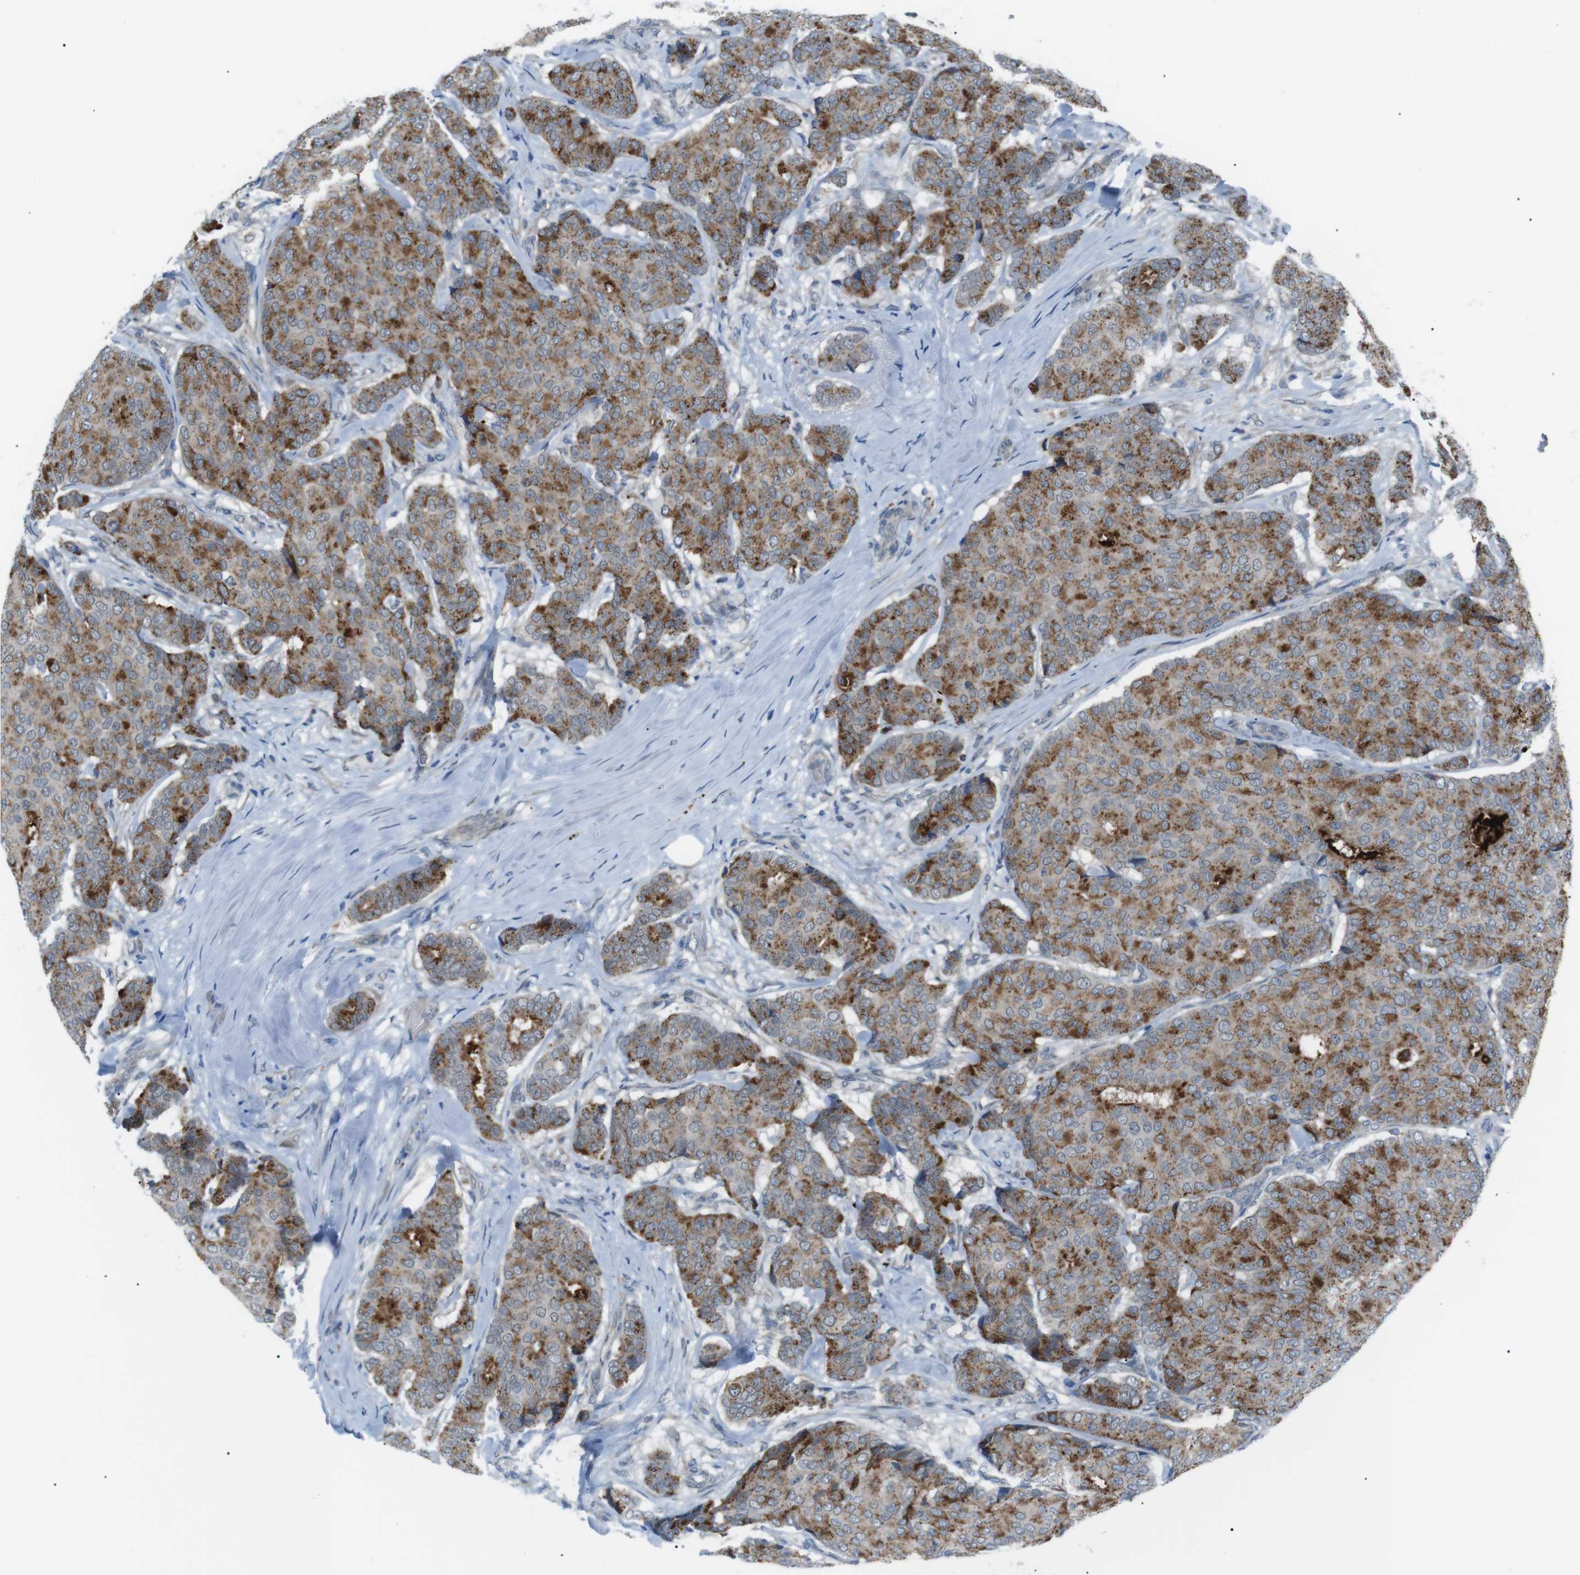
{"staining": {"intensity": "moderate", "quantity": ">75%", "location": "cytoplasmic/membranous"}, "tissue": "breast cancer", "cell_type": "Tumor cells", "image_type": "cancer", "snomed": [{"axis": "morphology", "description": "Duct carcinoma"}, {"axis": "topography", "description": "Breast"}], "caption": "Moderate cytoplasmic/membranous positivity is present in approximately >75% of tumor cells in breast cancer (infiltrating ductal carcinoma).", "gene": "B4GALNT2", "patient": {"sex": "female", "age": 75}}